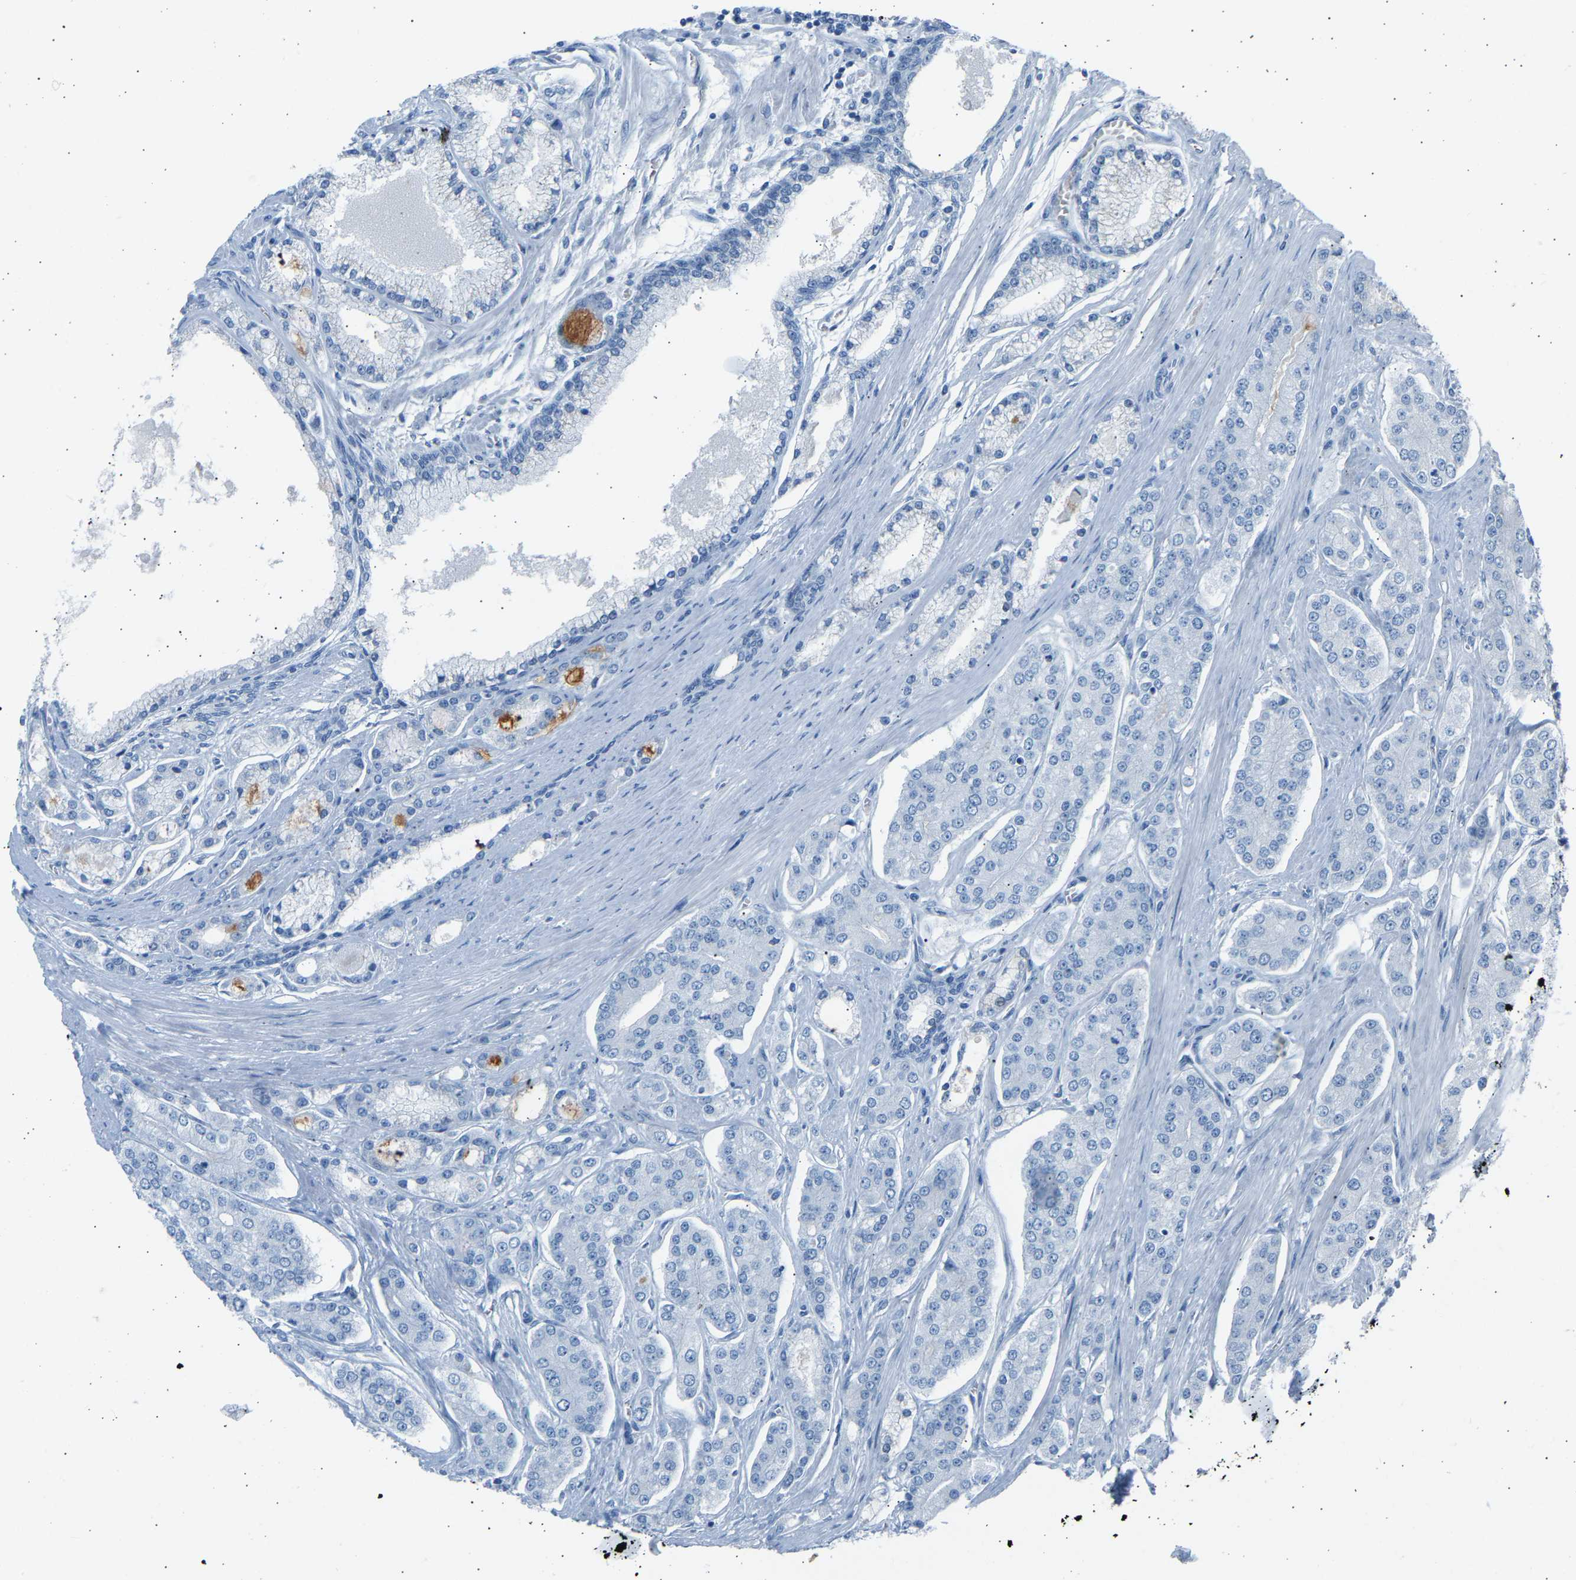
{"staining": {"intensity": "negative", "quantity": "none", "location": "none"}, "tissue": "prostate cancer", "cell_type": "Tumor cells", "image_type": "cancer", "snomed": [{"axis": "morphology", "description": "Adenocarcinoma, High grade"}, {"axis": "topography", "description": "Prostate"}], "caption": "Protein analysis of prostate cancer reveals no significant expression in tumor cells. (DAB immunohistochemistry visualized using brightfield microscopy, high magnification).", "gene": "GNAS", "patient": {"sex": "male", "age": 71}}